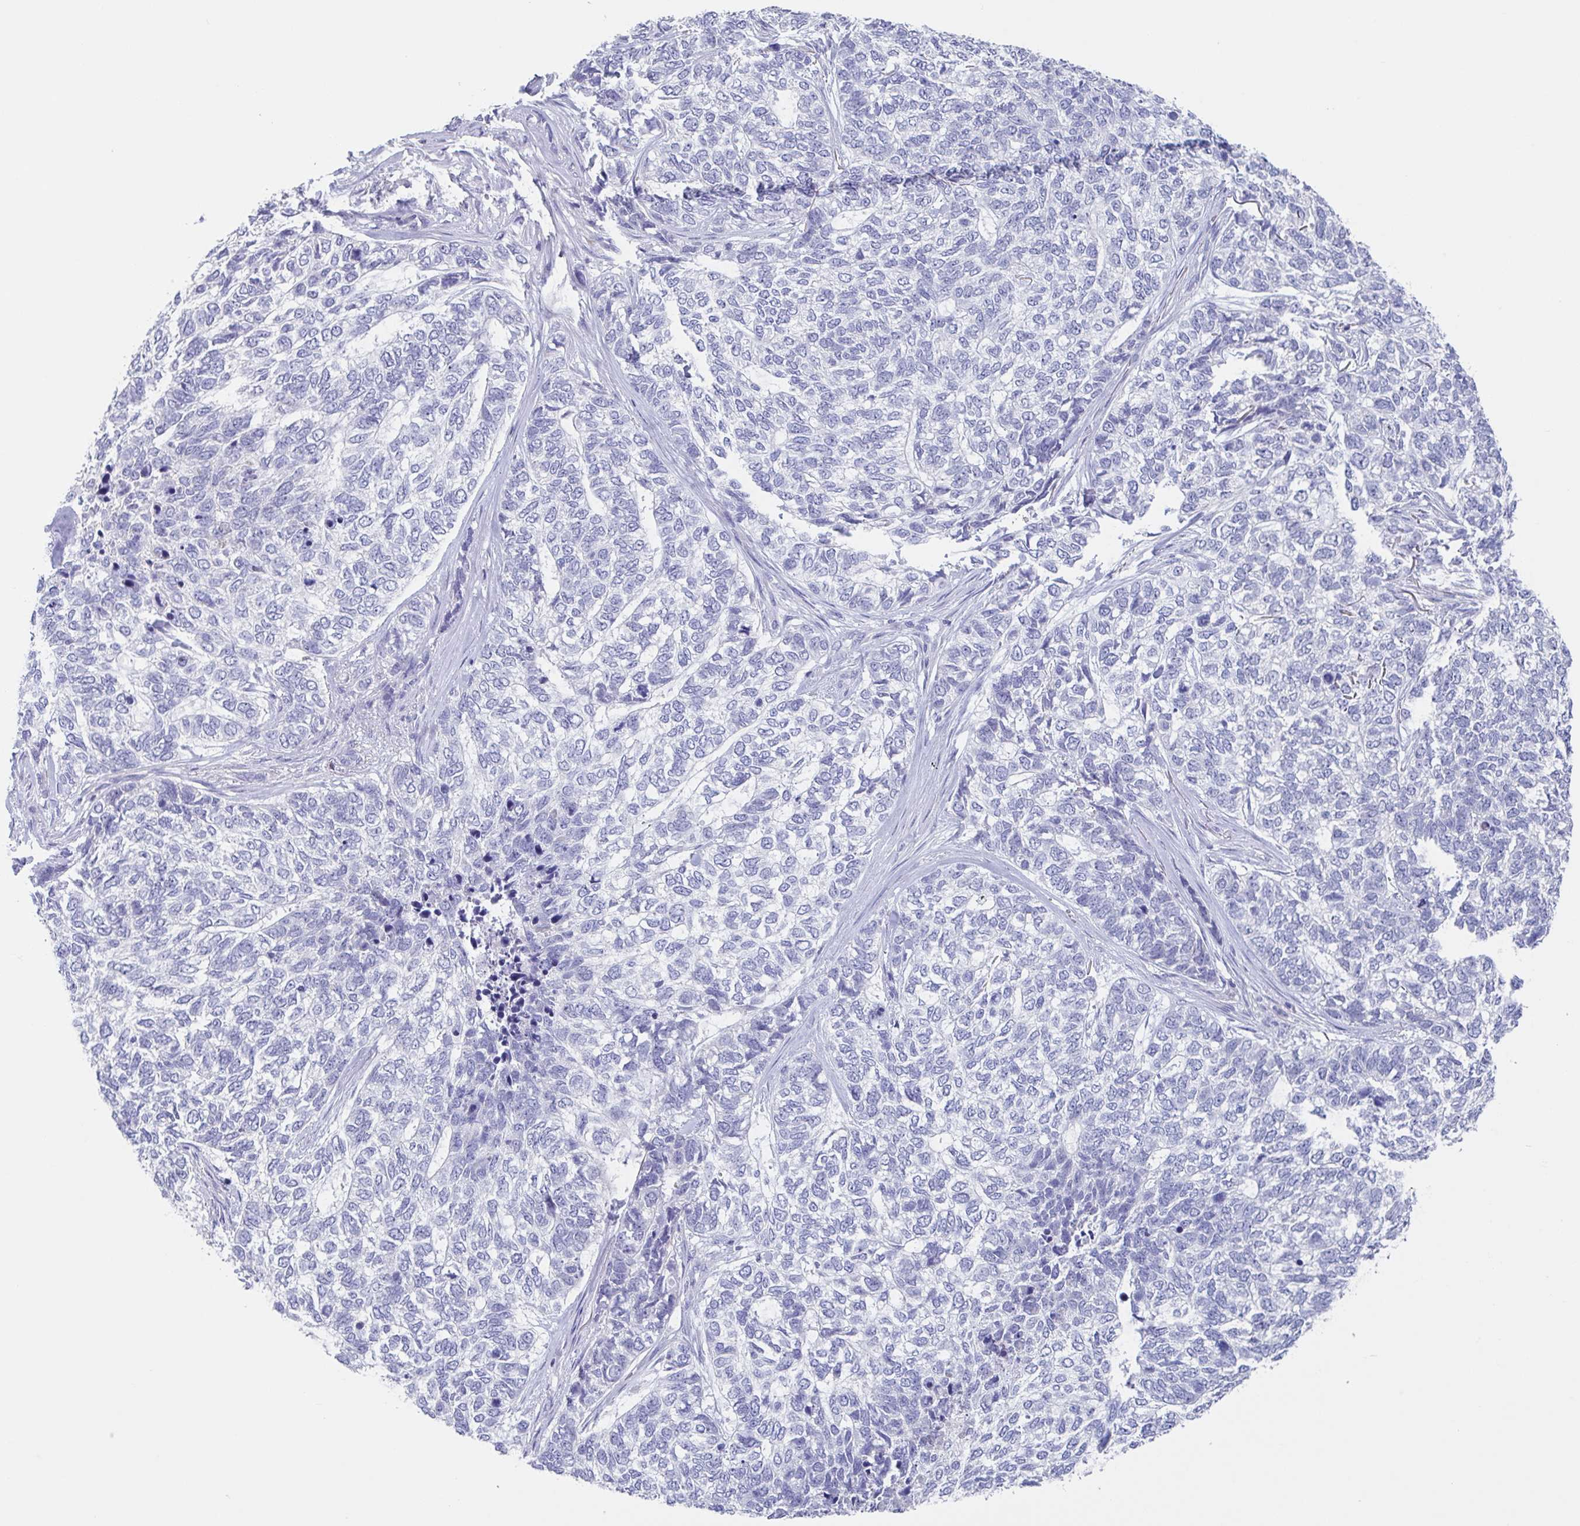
{"staining": {"intensity": "negative", "quantity": "none", "location": "none"}, "tissue": "skin cancer", "cell_type": "Tumor cells", "image_type": "cancer", "snomed": [{"axis": "morphology", "description": "Basal cell carcinoma"}, {"axis": "topography", "description": "Skin"}], "caption": "A high-resolution histopathology image shows immunohistochemistry (IHC) staining of basal cell carcinoma (skin), which reveals no significant positivity in tumor cells.", "gene": "NOXRED1", "patient": {"sex": "female", "age": 65}}